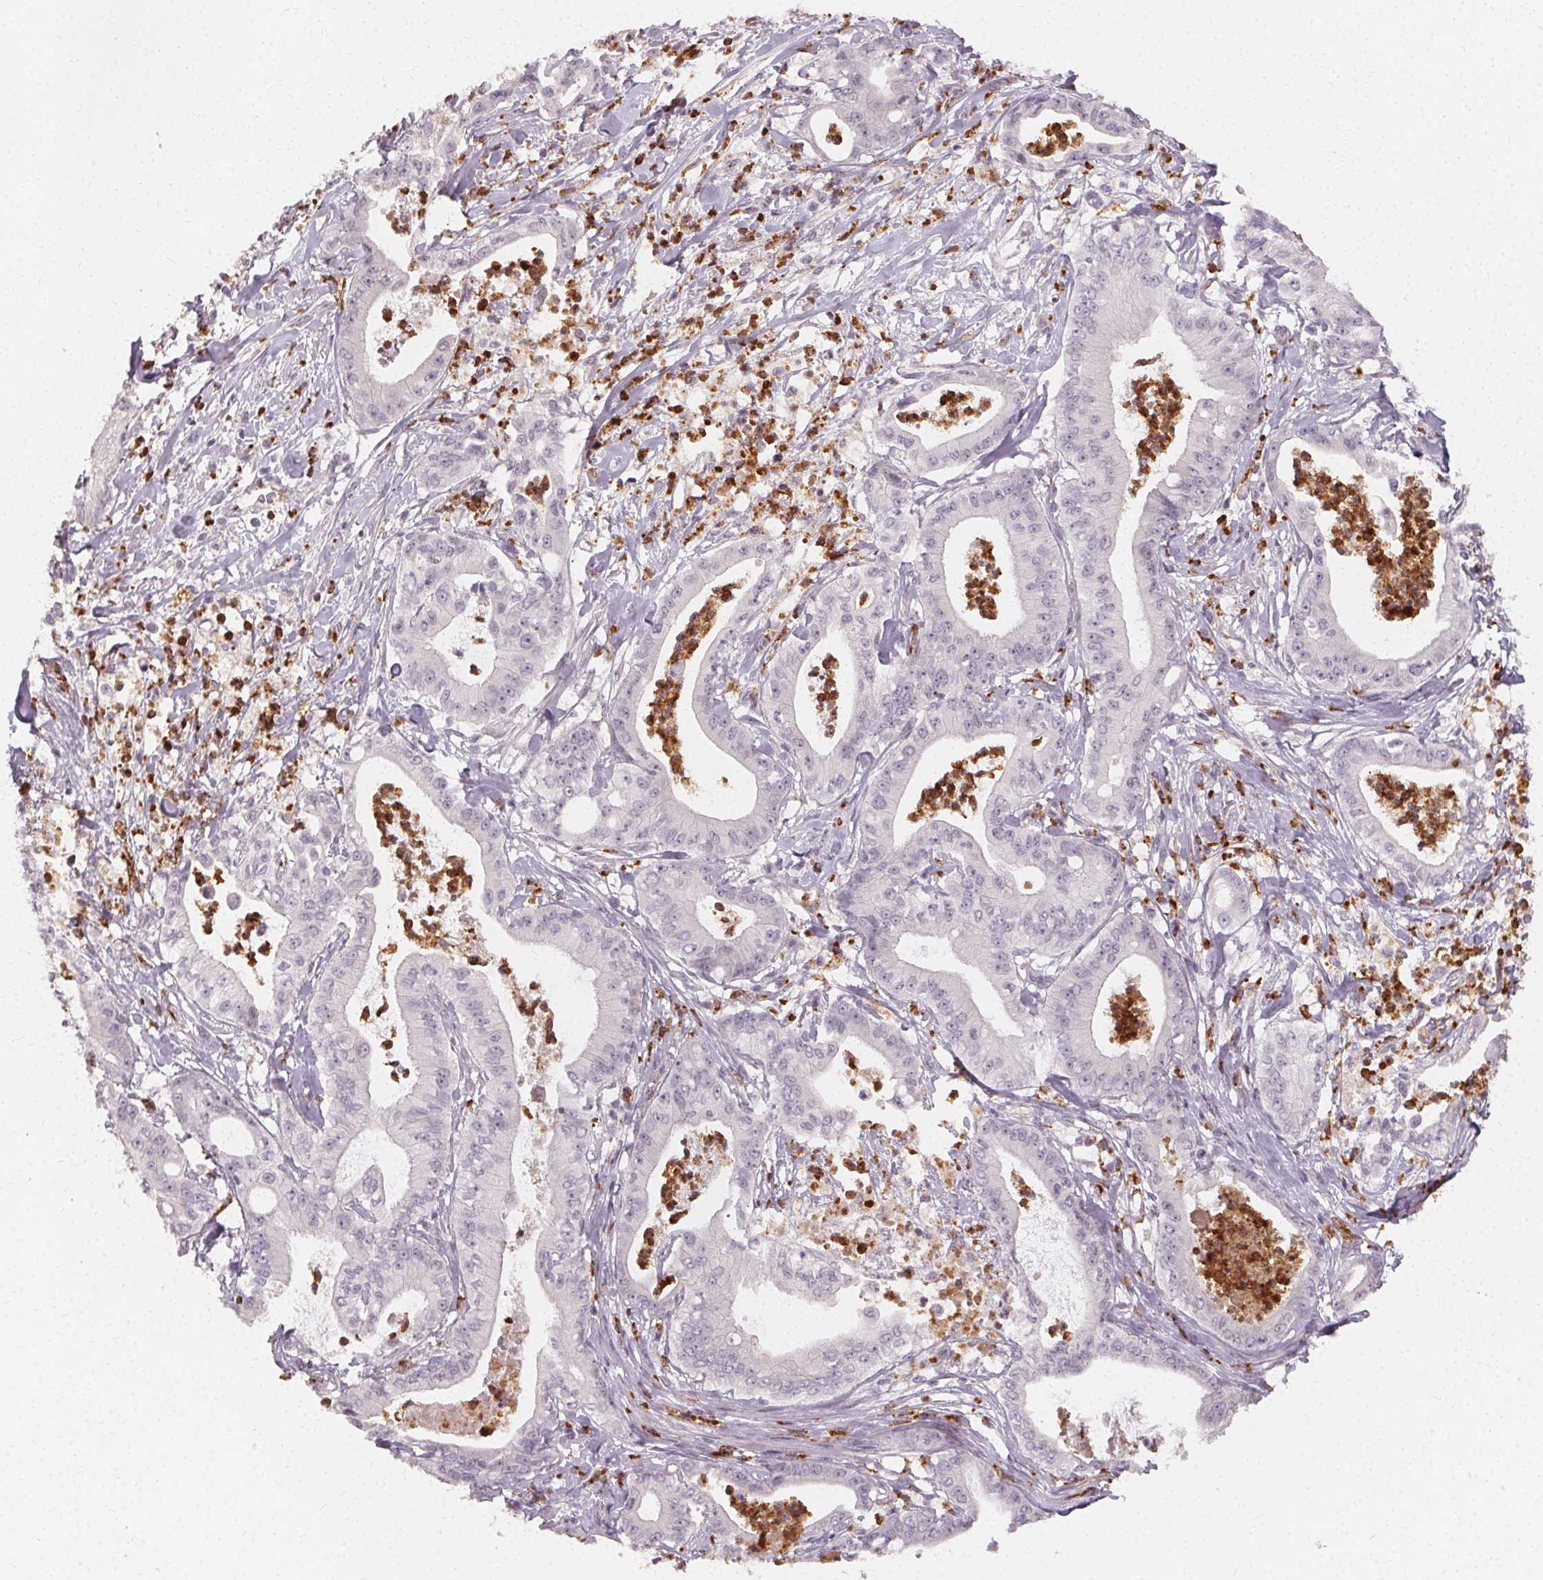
{"staining": {"intensity": "negative", "quantity": "none", "location": "none"}, "tissue": "pancreatic cancer", "cell_type": "Tumor cells", "image_type": "cancer", "snomed": [{"axis": "morphology", "description": "Adenocarcinoma, NOS"}, {"axis": "topography", "description": "Pancreas"}], "caption": "Human pancreatic cancer stained for a protein using IHC reveals no staining in tumor cells.", "gene": "CLCNKB", "patient": {"sex": "male", "age": 71}}